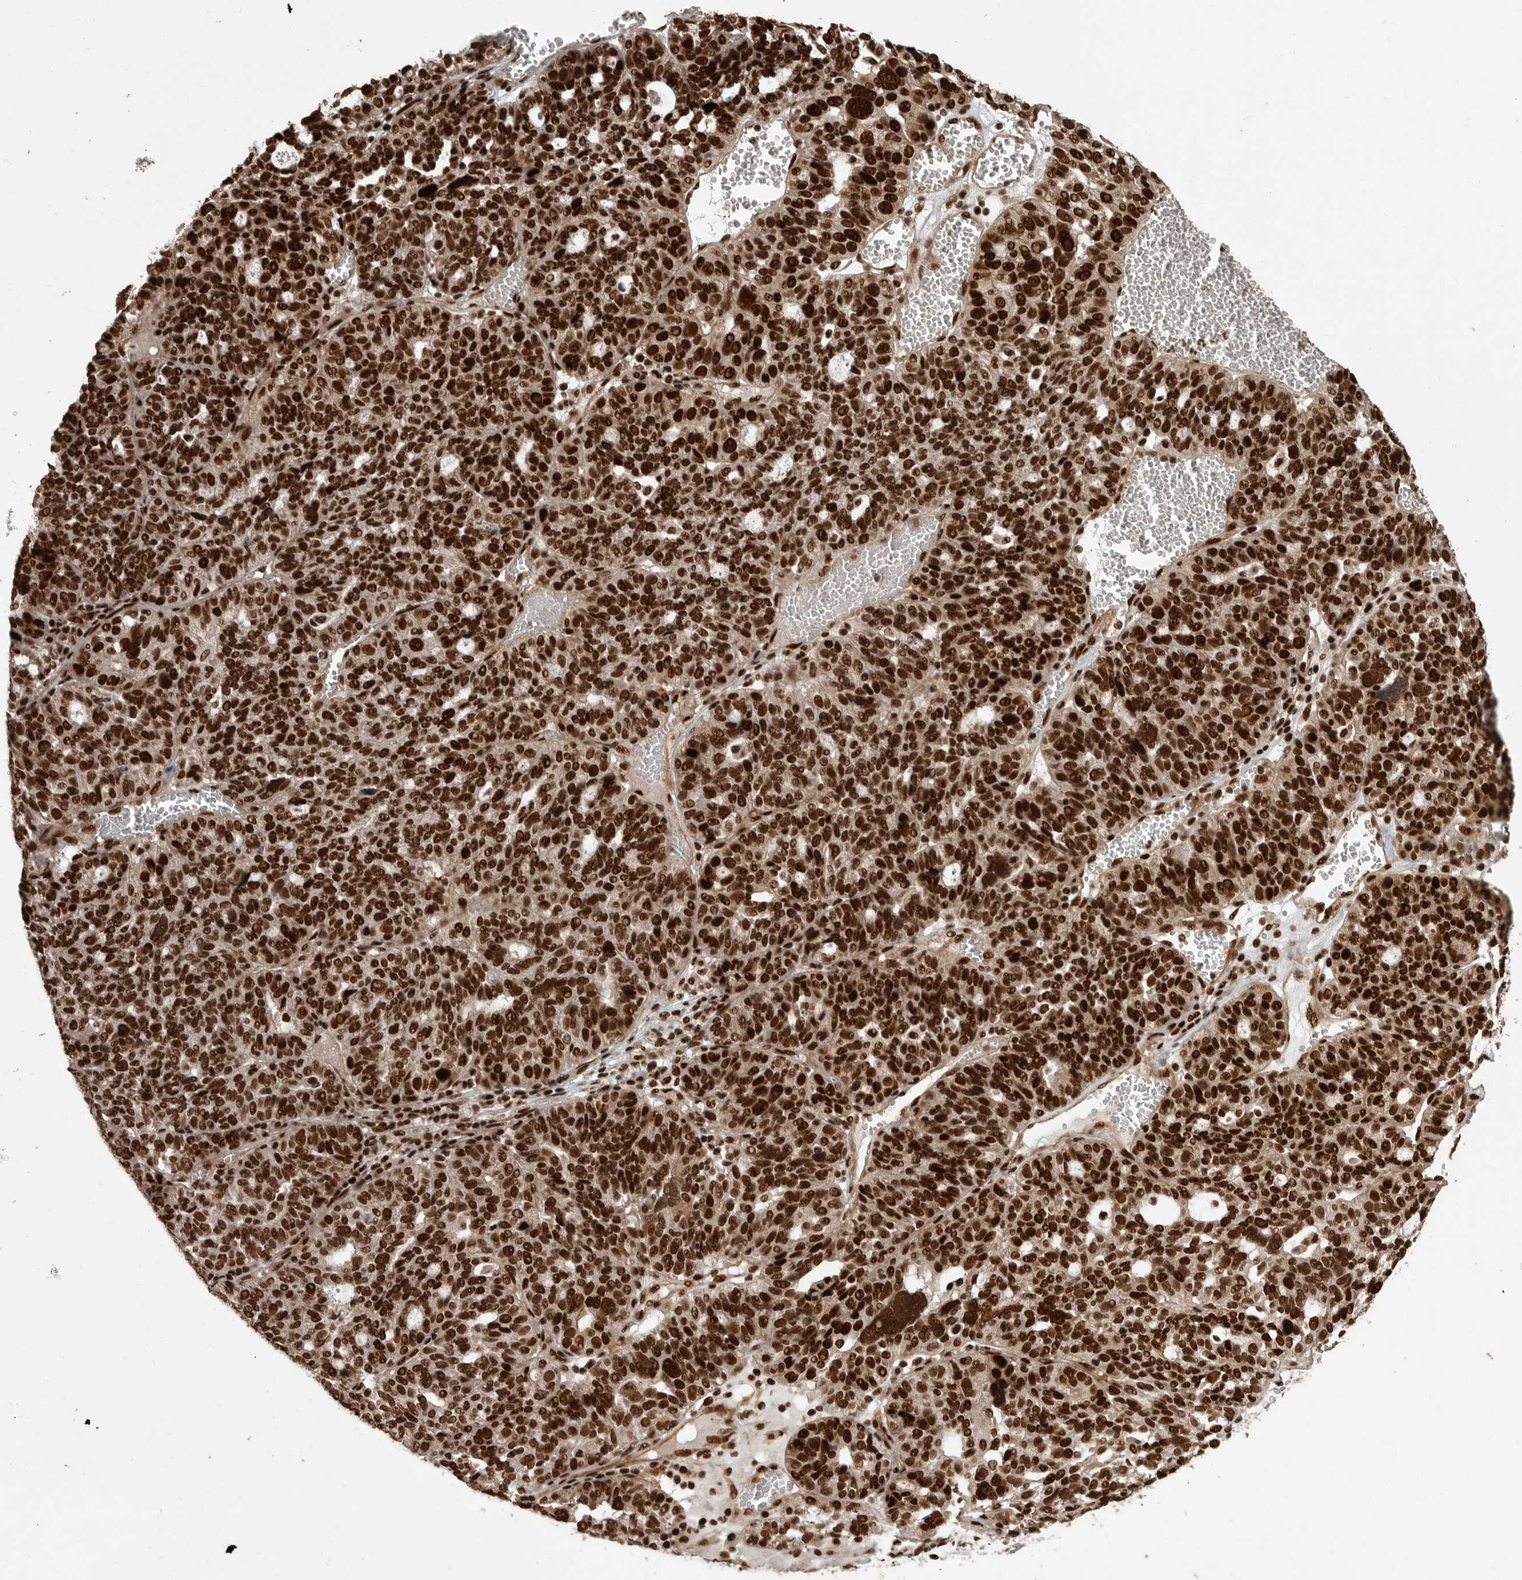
{"staining": {"intensity": "strong", "quantity": ">75%", "location": "nuclear"}, "tissue": "ovarian cancer", "cell_type": "Tumor cells", "image_type": "cancer", "snomed": [{"axis": "morphology", "description": "Cystadenocarcinoma, serous, NOS"}, {"axis": "topography", "description": "Ovary"}], "caption": "A high amount of strong nuclear expression is seen in approximately >75% of tumor cells in ovarian cancer (serous cystadenocarcinoma) tissue.", "gene": "PPP1R8", "patient": {"sex": "female", "age": 59}}